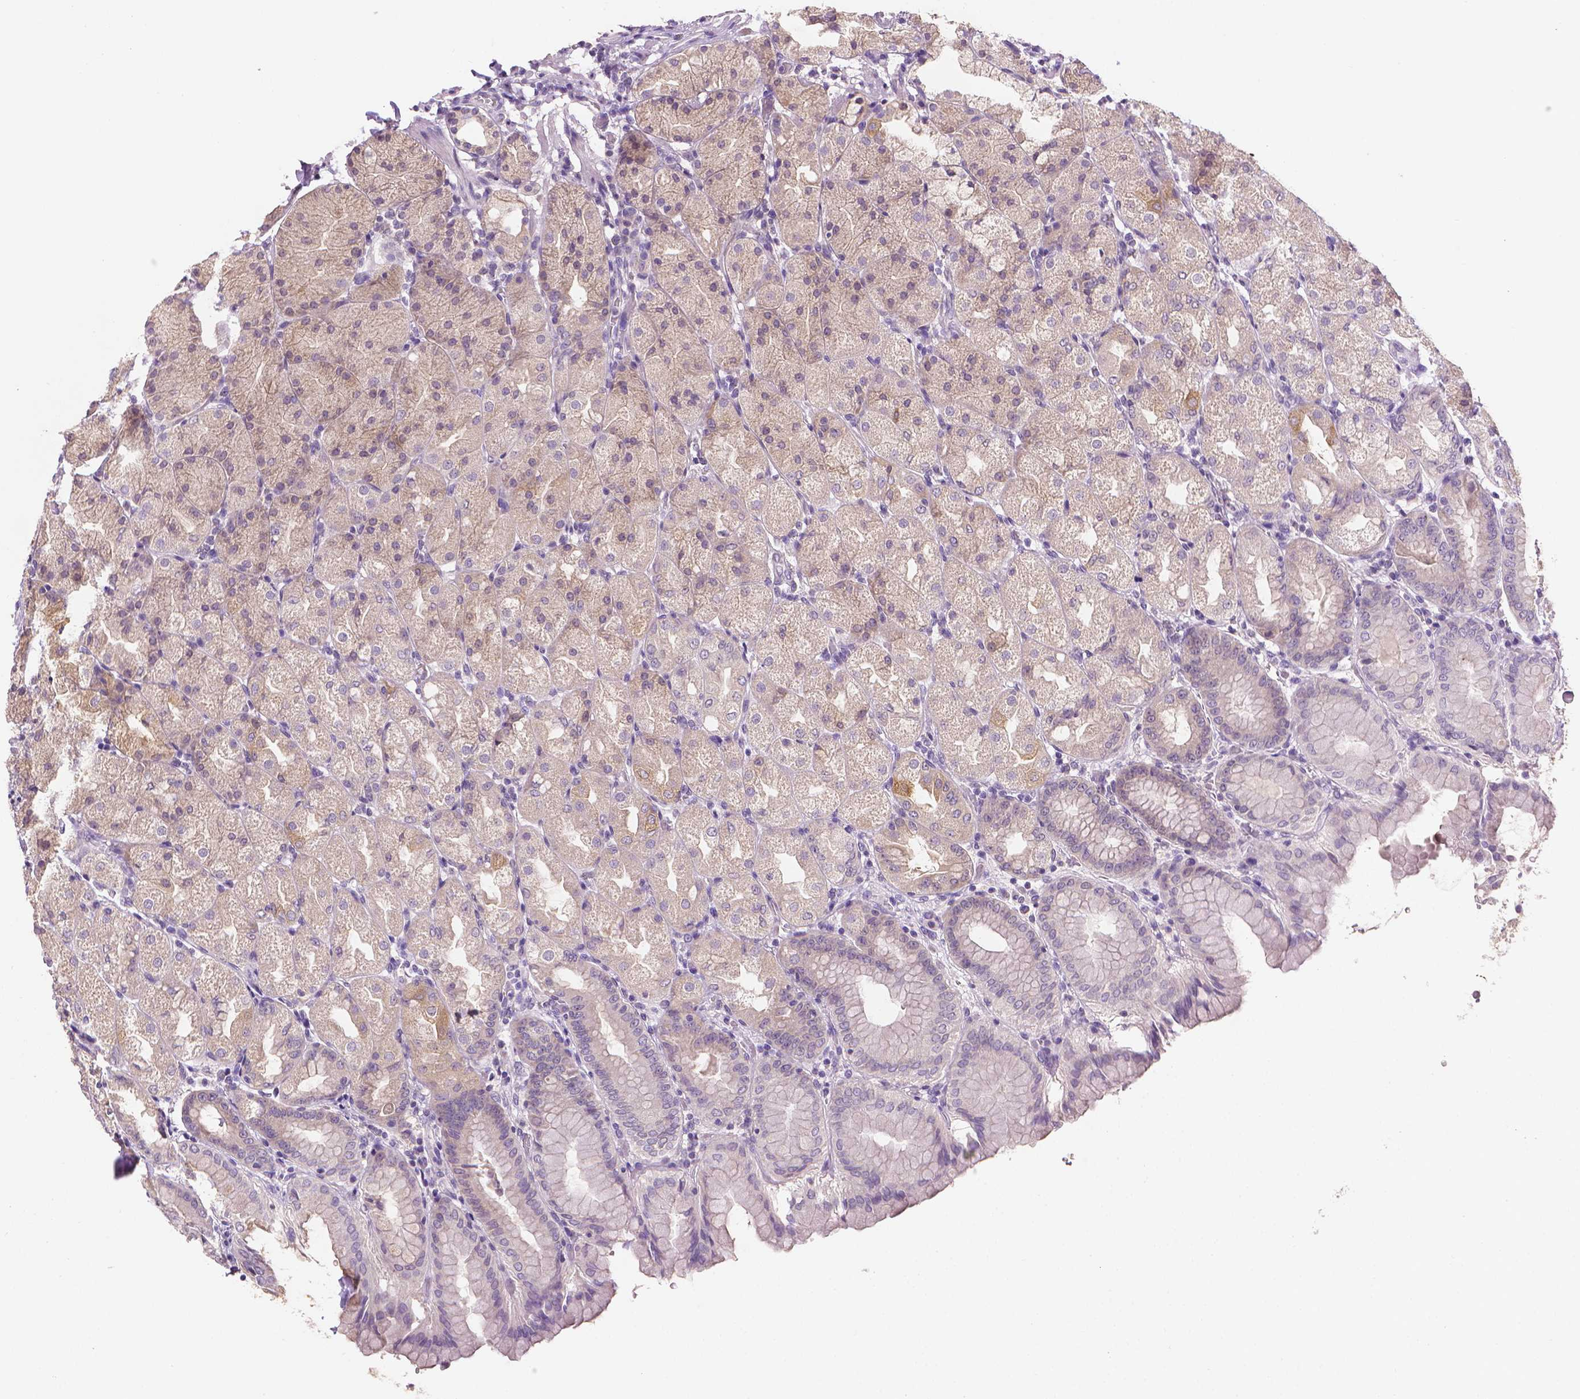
{"staining": {"intensity": "weak", "quantity": "<25%", "location": "cytoplasmic/membranous"}, "tissue": "stomach", "cell_type": "Glandular cells", "image_type": "normal", "snomed": [{"axis": "morphology", "description": "Normal tissue, NOS"}, {"axis": "topography", "description": "Stomach, upper"}, {"axis": "topography", "description": "Stomach"}, {"axis": "topography", "description": "Stomach, lower"}], "caption": "This is a photomicrograph of immunohistochemistry (IHC) staining of unremarkable stomach, which shows no staining in glandular cells.", "gene": "FASN", "patient": {"sex": "male", "age": 62}}